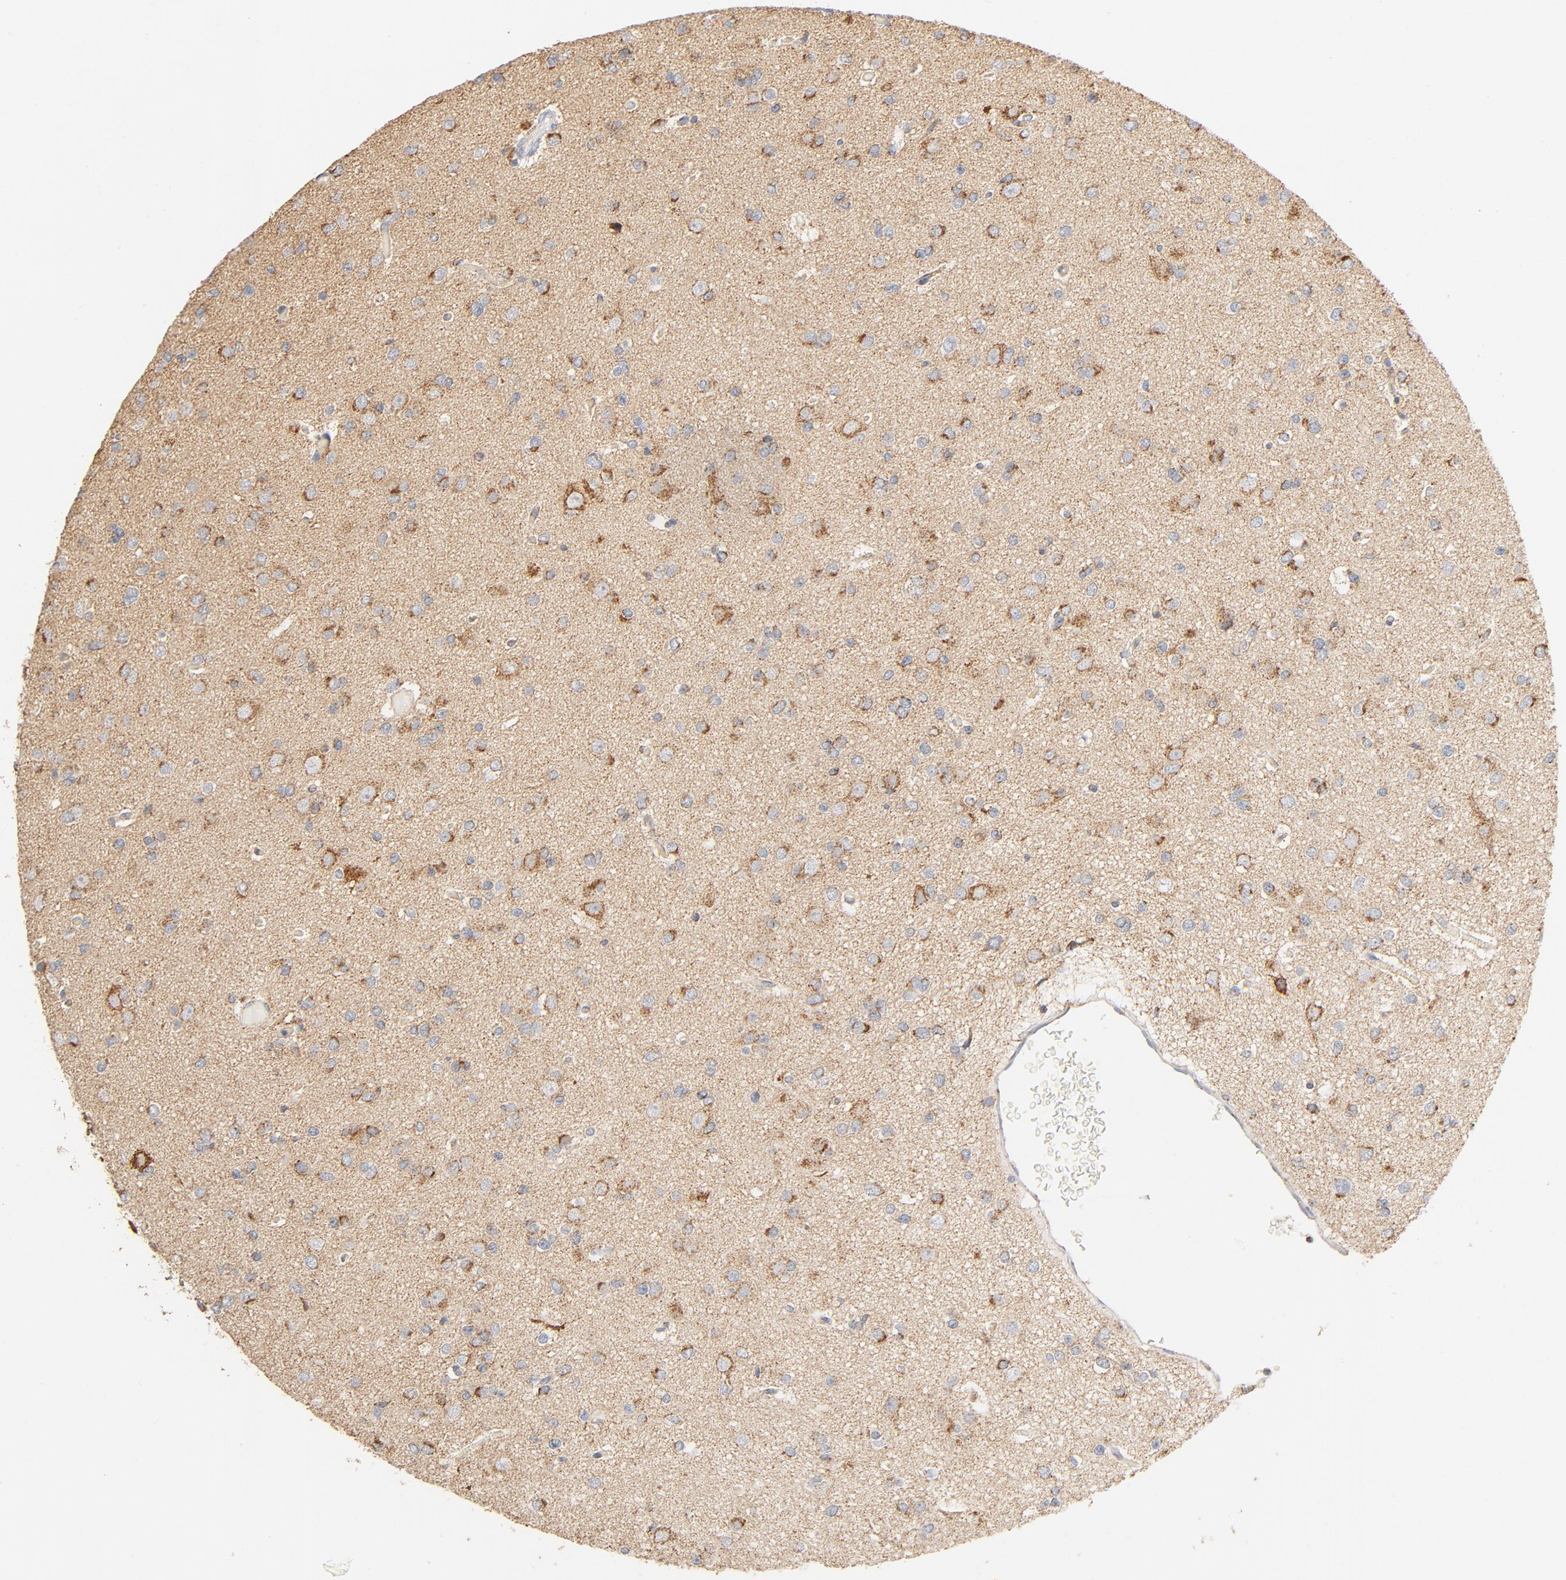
{"staining": {"intensity": "moderate", "quantity": "25%-75%", "location": "cytoplasmic/membranous"}, "tissue": "glioma", "cell_type": "Tumor cells", "image_type": "cancer", "snomed": [{"axis": "morphology", "description": "Glioma, malignant, Low grade"}, {"axis": "topography", "description": "Brain"}], "caption": "Tumor cells reveal medium levels of moderate cytoplasmic/membranous positivity in about 25%-75% of cells in human low-grade glioma (malignant).", "gene": "COX4I1", "patient": {"sex": "male", "age": 42}}